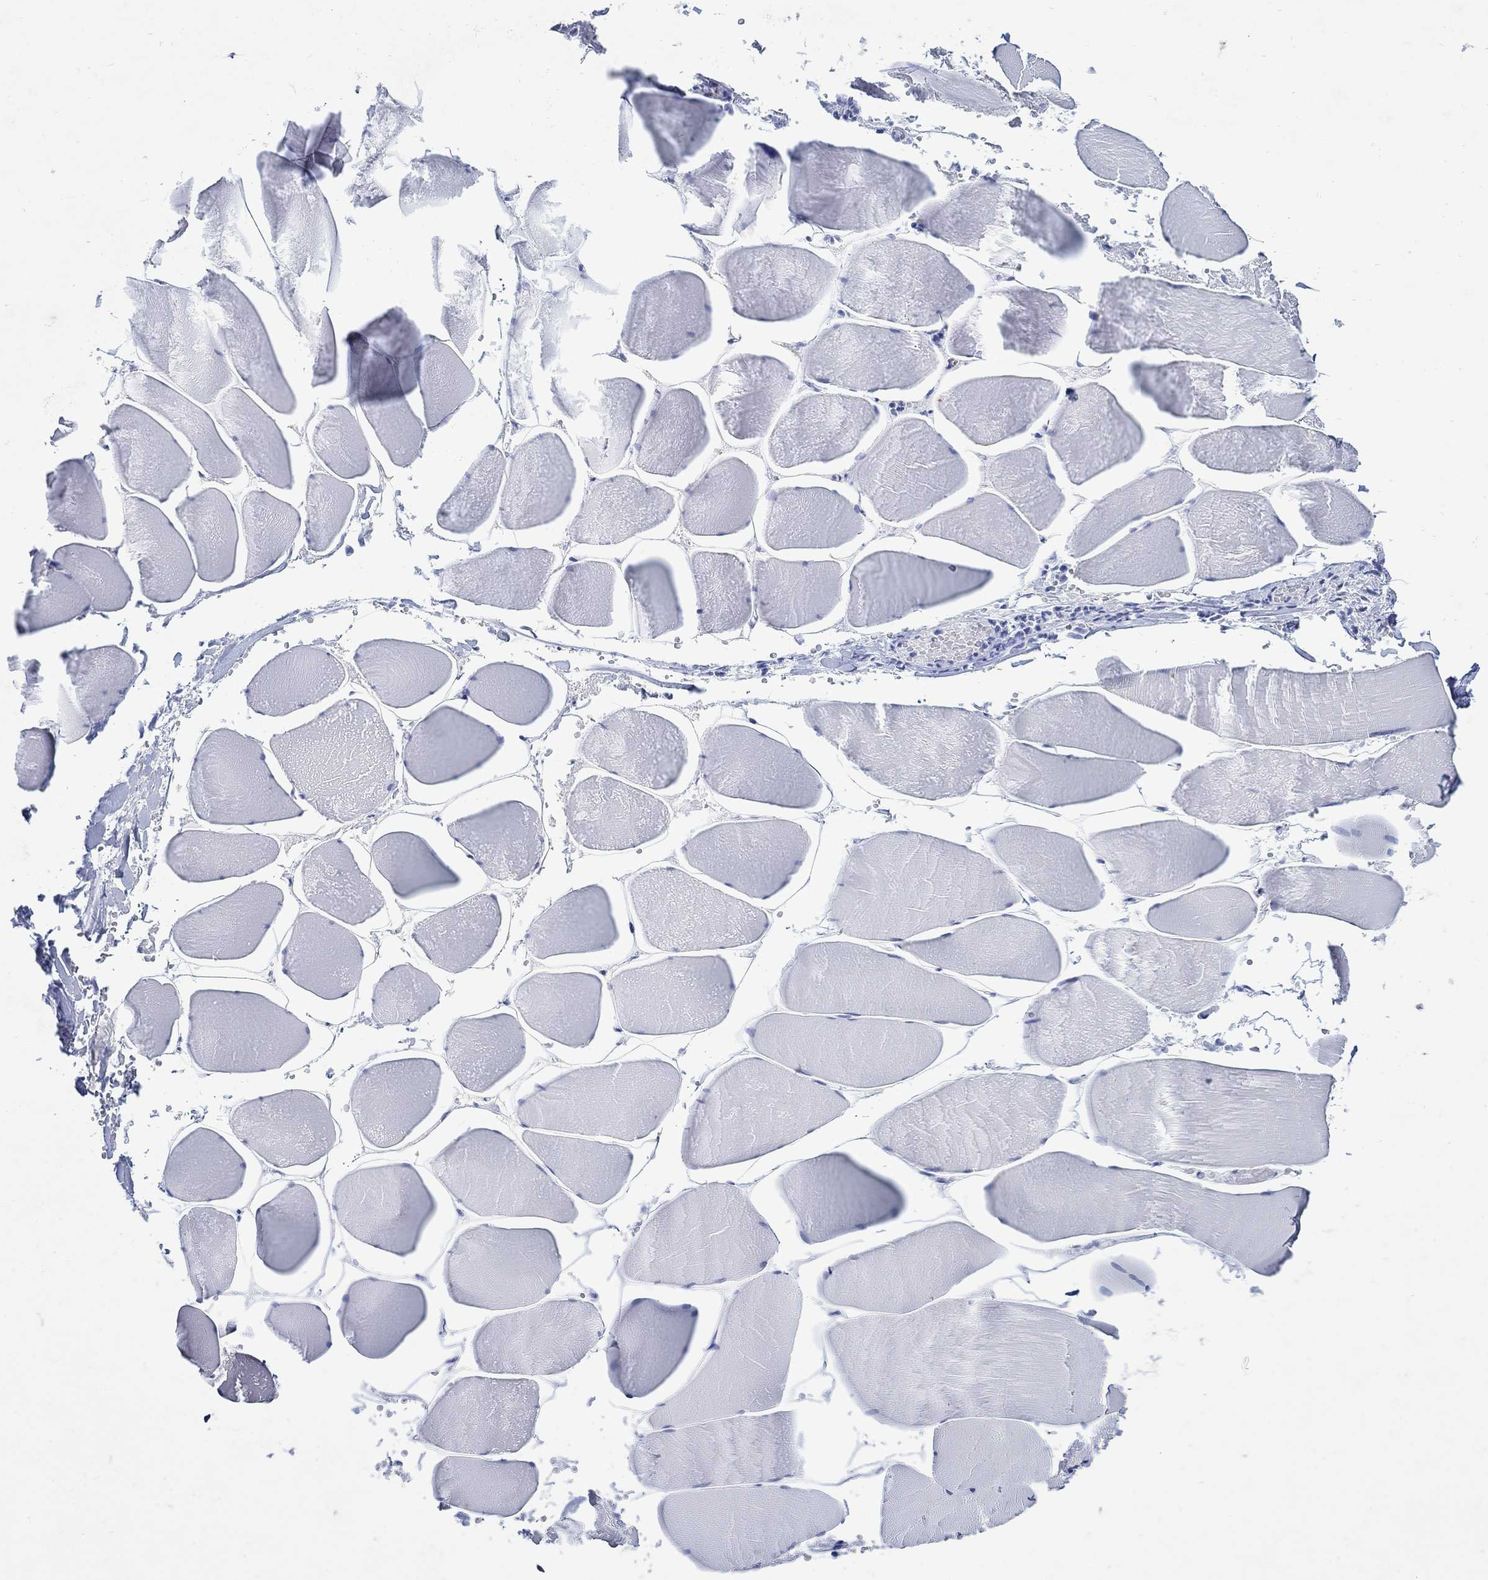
{"staining": {"intensity": "negative", "quantity": "none", "location": "none"}, "tissue": "skeletal muscle", "cell_type": "Myocytes", "image_type": "normal", "snomed": [{"axis": "morphology", "description": "Normal tissue, NOS"}, {"axis": "morphology", "description": "Malignant melanoma, Metastatic site"}, {"axis": "topography", "description": "Skeletal muscle"}], "caption": "A histopathology image of human skeletal muscle is negative for staining in myocytes. (DAB (3,3'-diaminobenzidine) immunohistochemistry (IHC) with hematoxylin counter stain).", "gene": "ZDHHC14", "patient": {"sex": "male", "age": 50}}